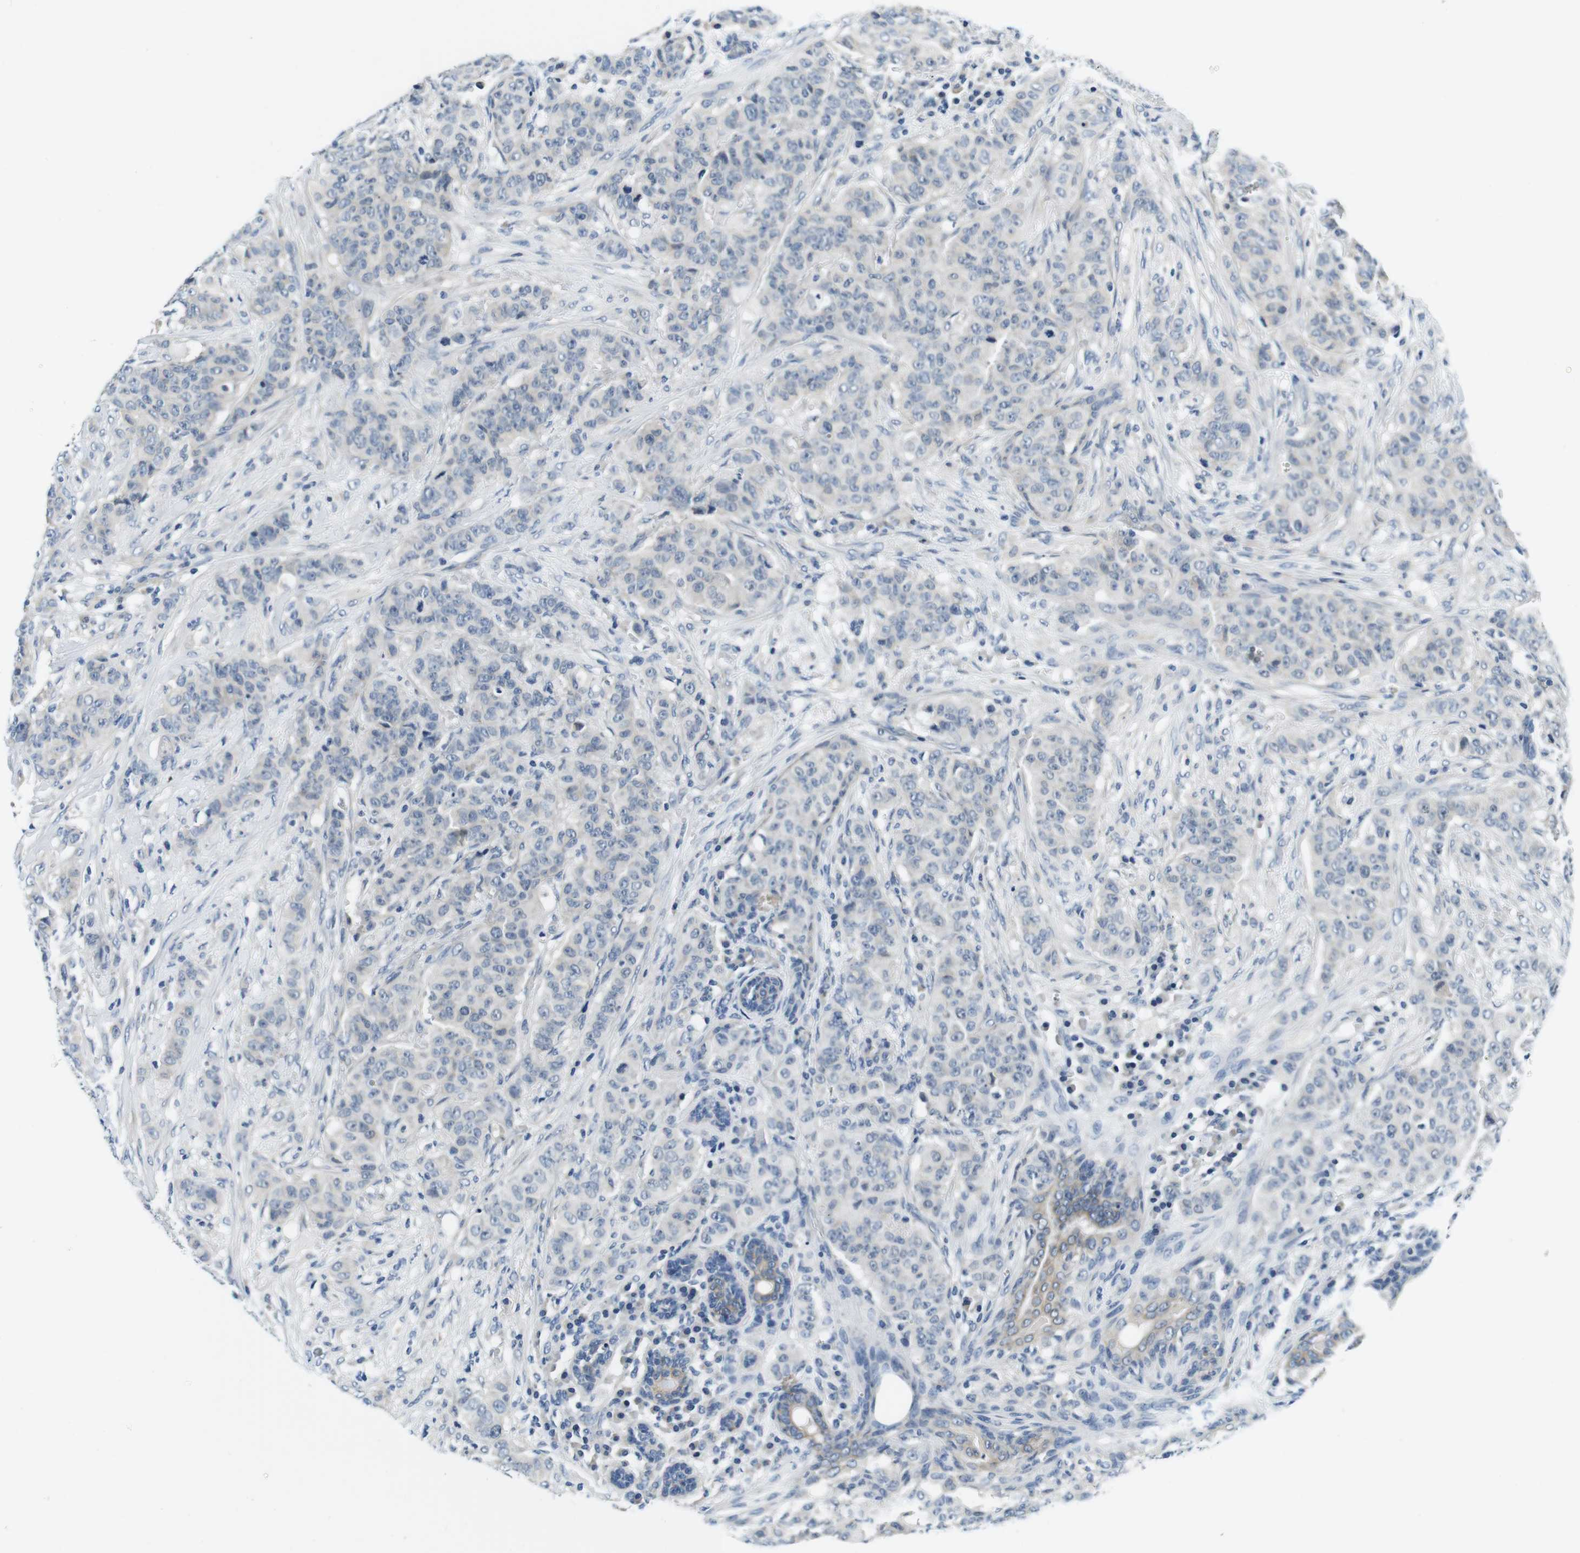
{"staining": {"intensity": "negative", "quantity": "none", "location": "none"}, "tissue": "breast cancer", "cell_type": "Tumor cells", "image_type": "cancer", "snomed": [{"axis": "morphology", "description": "Normal tissue, NOS"}, {"axis": "morphology", "description": "Duct carcinoma"}, {"axis": "topography", "description": "Breast"}], "caption": "High magnification brightfield microscopy of breast cancer (intraductal carcinoma) stained with DAB (brown) and counterstained with hematoxylin (blue): tumor cells show no significant positivity. (DAB (3,3'-diaminobenzidine) immunohistochemistry visualized using brightfield microscopy, high magnification).", "gene": "DTNA", "patient": {"sex": "female", "age": 40}}